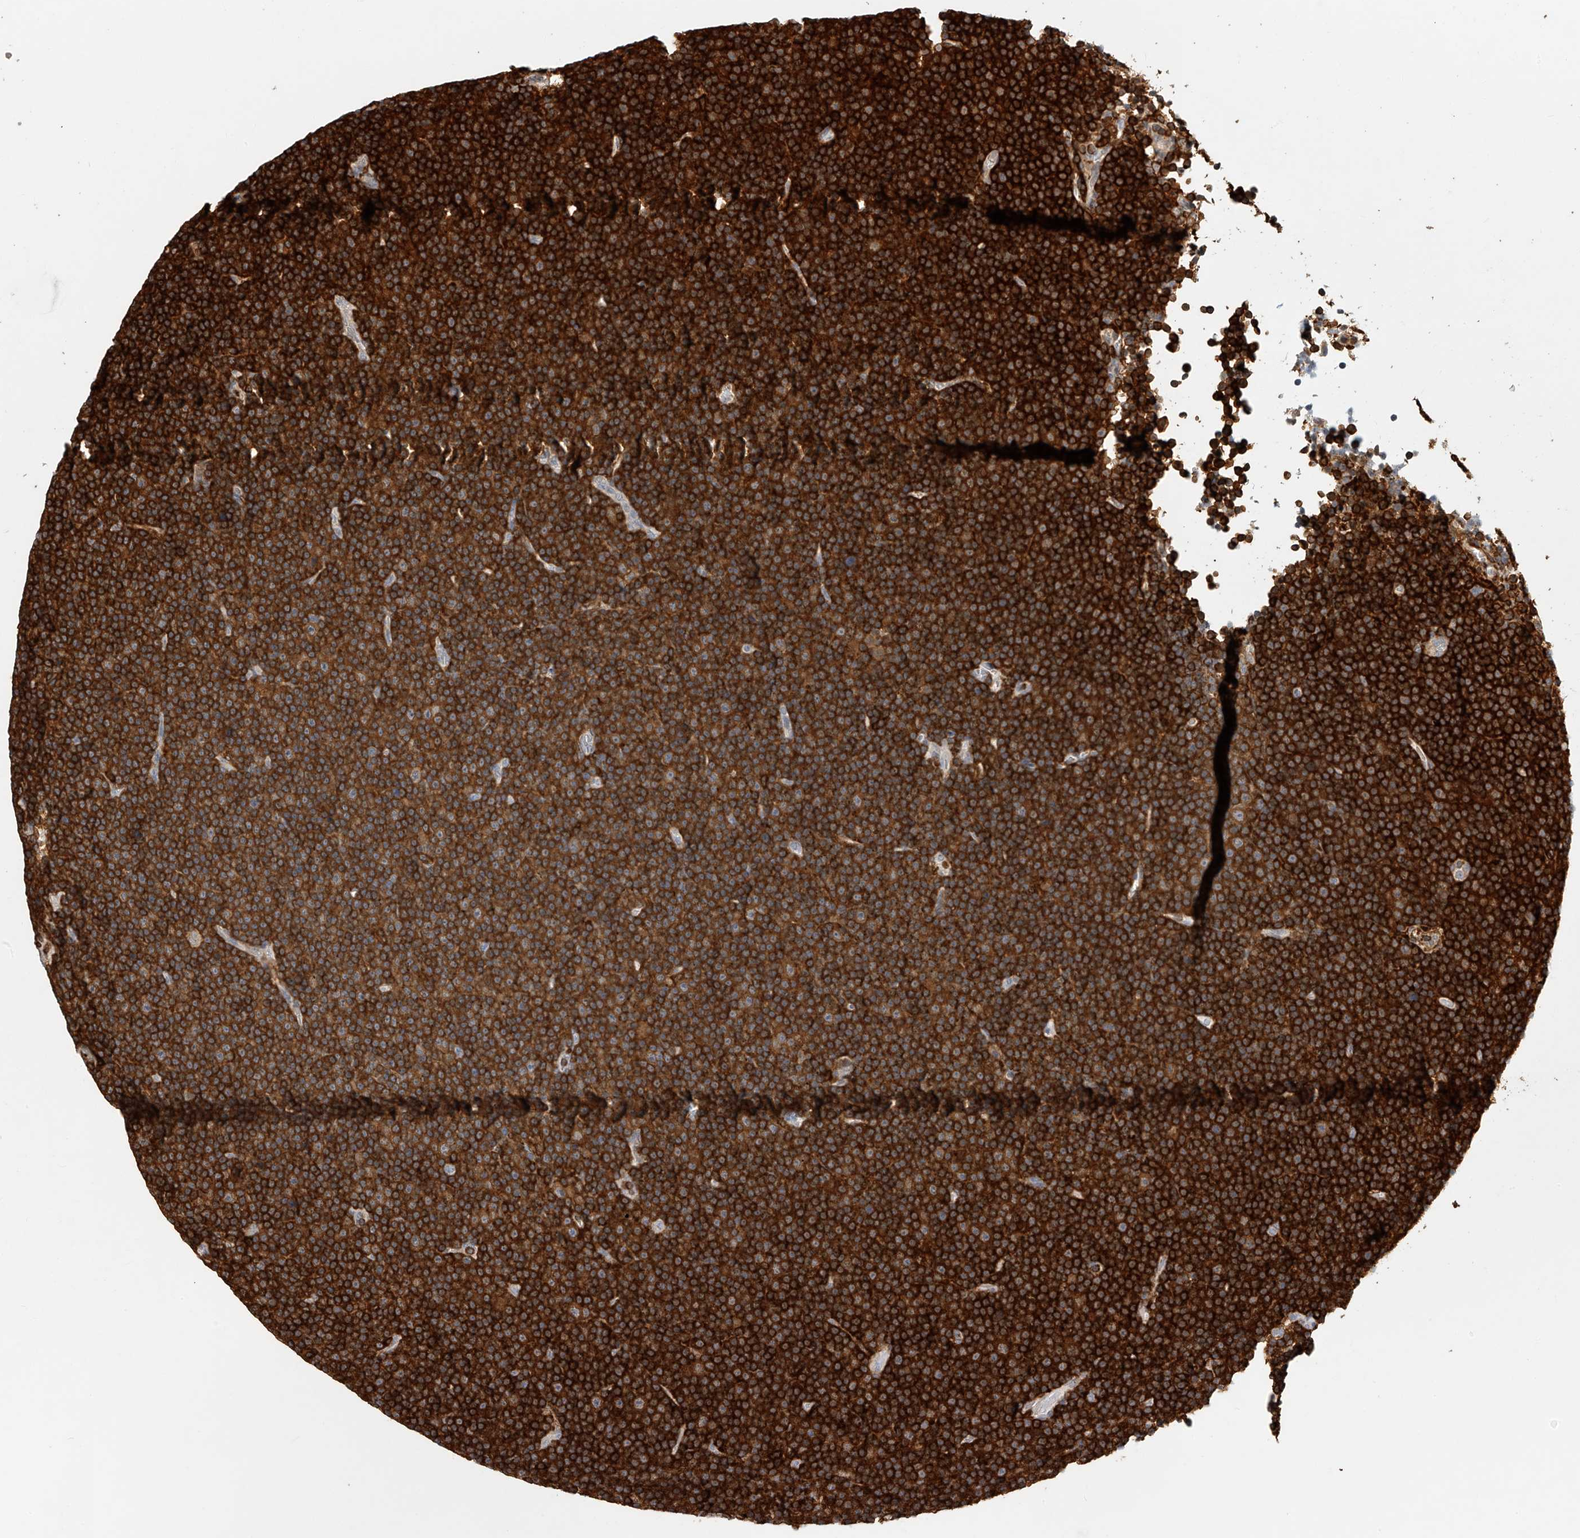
{"staining": {"intensity": "strong", "quantity": ">75%", "location": "cytoplasmic/membranous"}, "tissue": "lymphoma", "cell_type": "Tumor cells", "image_type": "cancer", "snomed": [{"axis": "morphology", "description": "Malignant lymphoma, non-Hodgkin's type, Low grade"}, {"axis": "topography", "description": "Lymph node"}], "caption": "Protein staining shows strong cytoplasmic/membranous expression in about >75% of tumor cells in malignant lymphoma, non-Hodgkin's type (low-grade). (DAB IHC, brown staining for protein, blue staining for nuclei).", "gene": "MICAL1", "patient": {"sex": "female", "age": 67}}